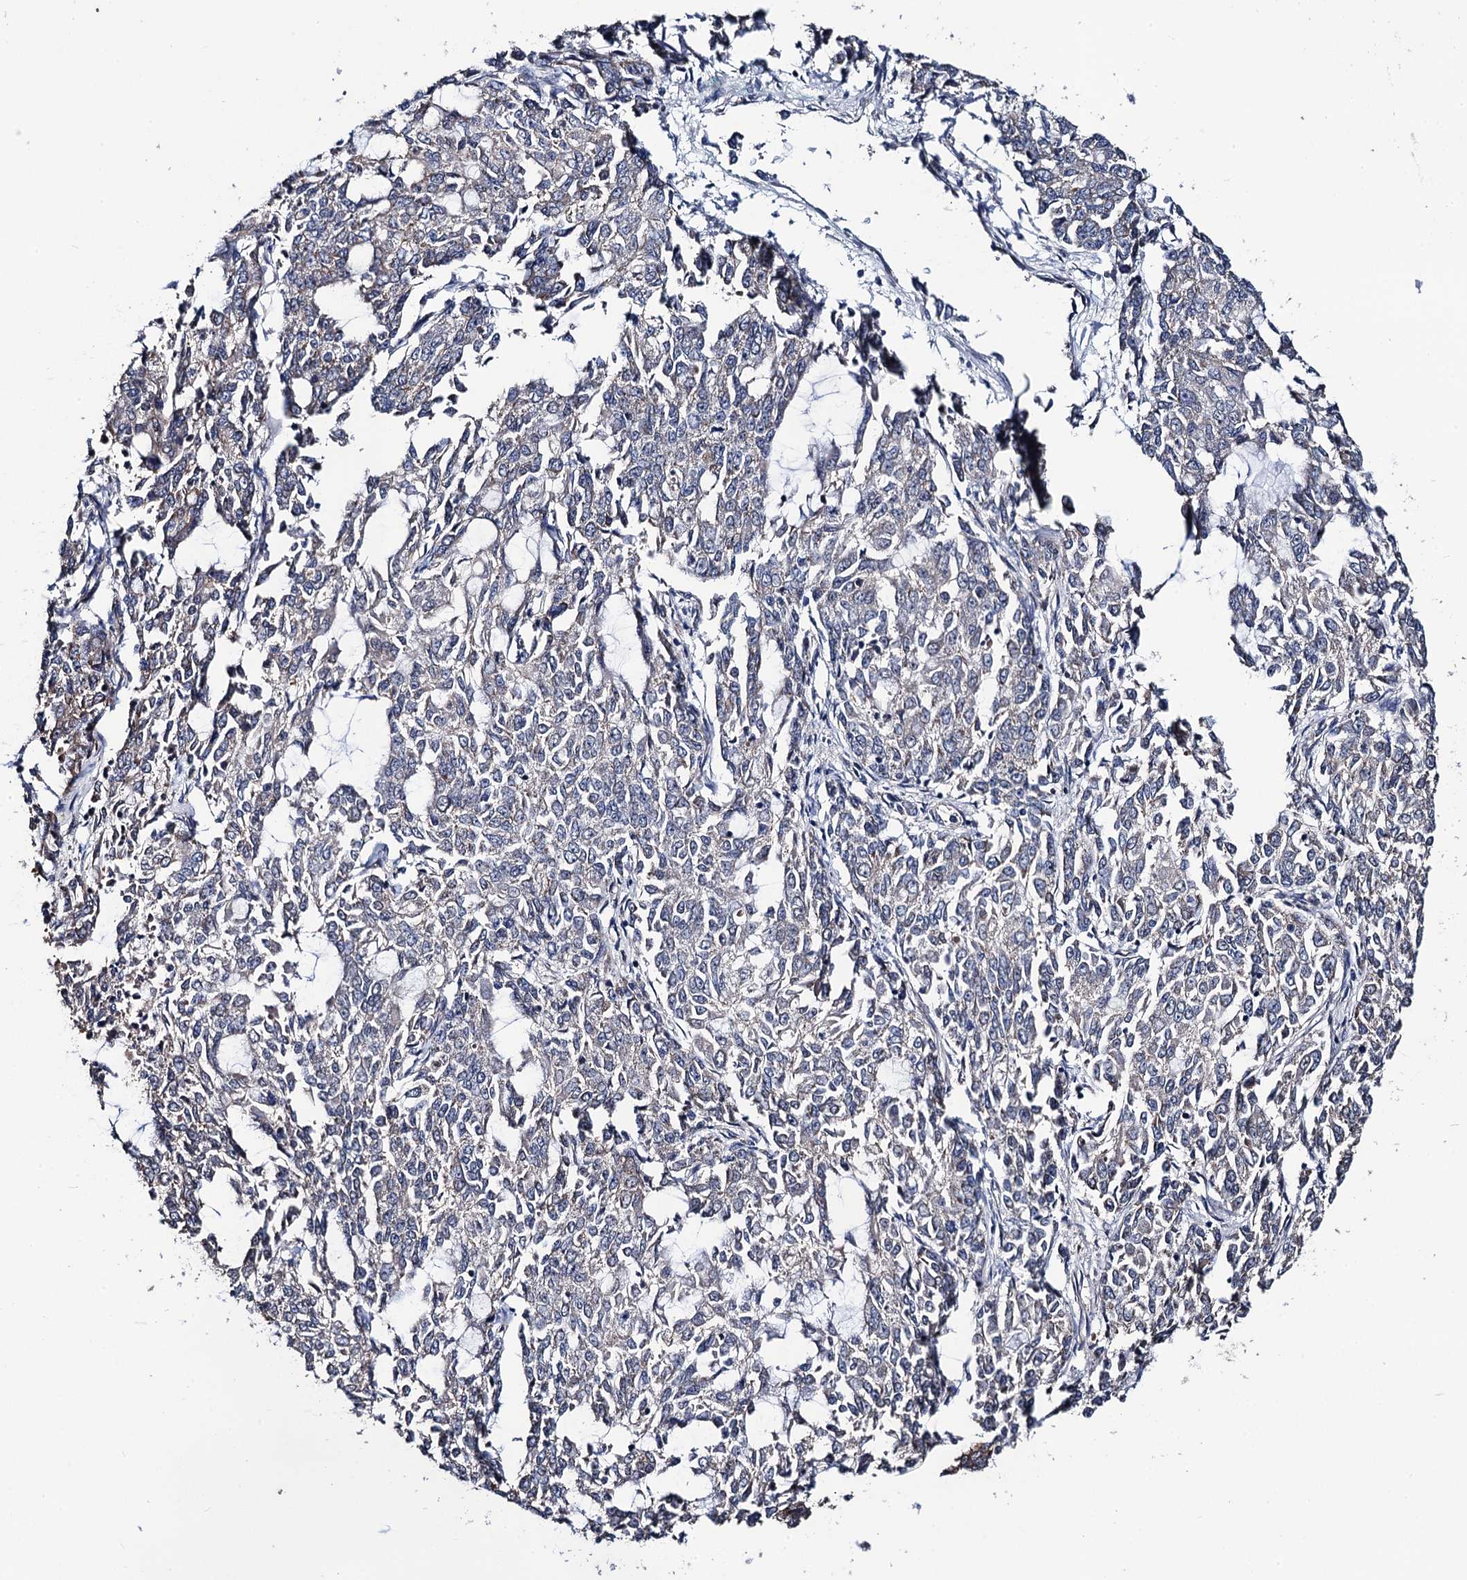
{"staining": {"intensity": "negative", "quantity": "none", "location": "none"}, "tissue": "endometrial cancer", "cell_type": "Tumor cells", "image_type": "cancer", "snomed": [{"axis": "morphology", "description": "Adenocarcinoma, NOS"}, {"axis": "topography", "description": "Endometrium"}], "caption": "Immunohistochemical staining of human endometrial cancer (adenocarcinoma) demonstrates no significant expression in tumor cells.", "gene": "PTCD3", "patient": {"sex": "female", "age": 50}}